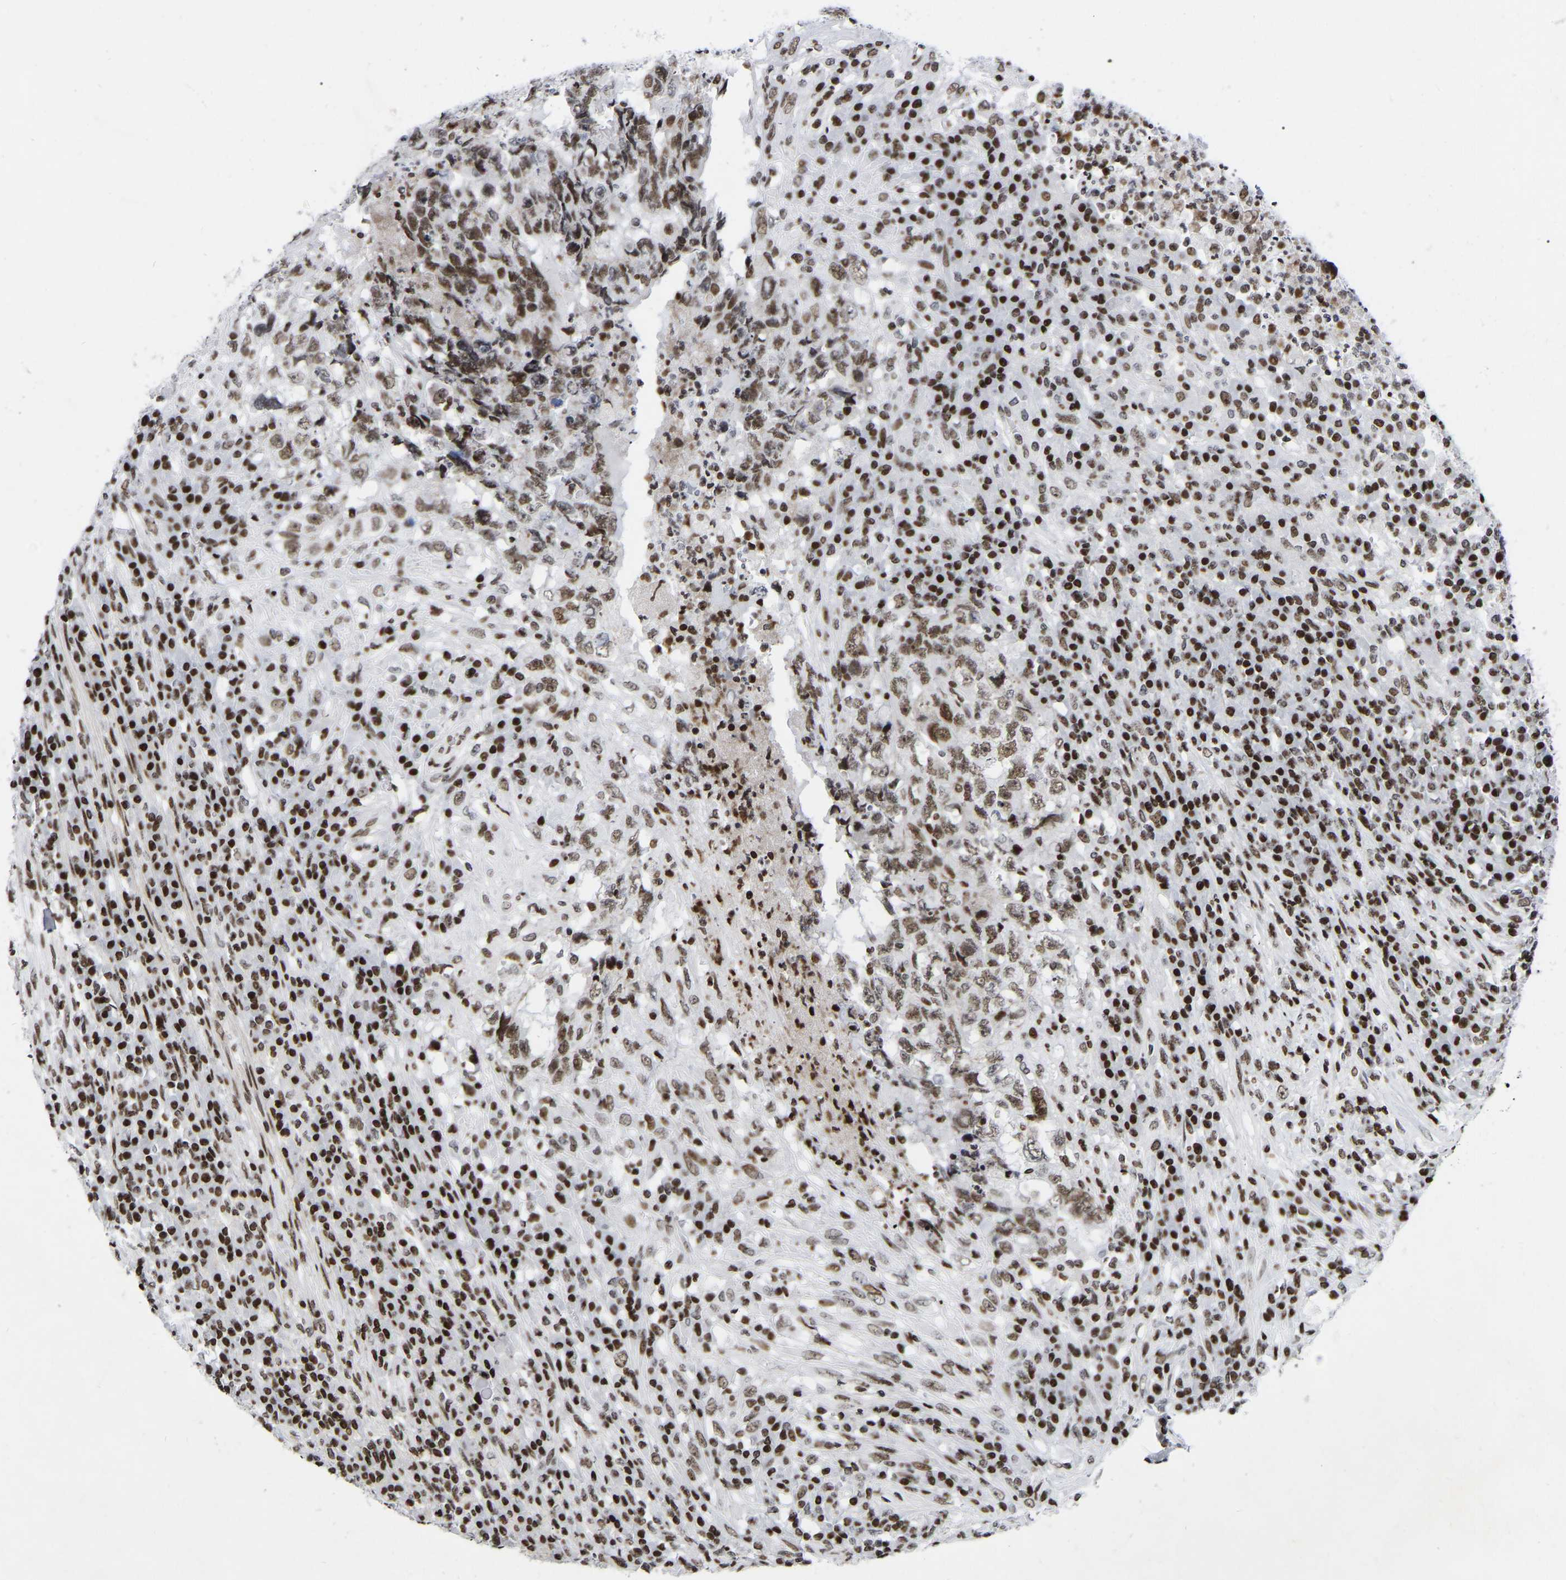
{"staining": {"intensity": "moderate", "quantity": ">75%", "location": "nuclear"}, "tissue": "testis cancer", "cell_type": "Tumor cells", "image_type": "cancer", "snomed": [{"axis": "morphology", "description": "Necrosis, NOS"}, {"axis": "morphology", "description": "Carcinoma, Embryonal, NOS"}, {"axis": "topography", "description": "Testis"}], "caption": "Immunohistochemistry (IHC) of human embryonal carcinoma (testis) exhibits medium levels of moderate nuclear expression in about >75% of tumor cells.", "gene": "PRCC", "patient": {"sex": "male", "age": 19}}